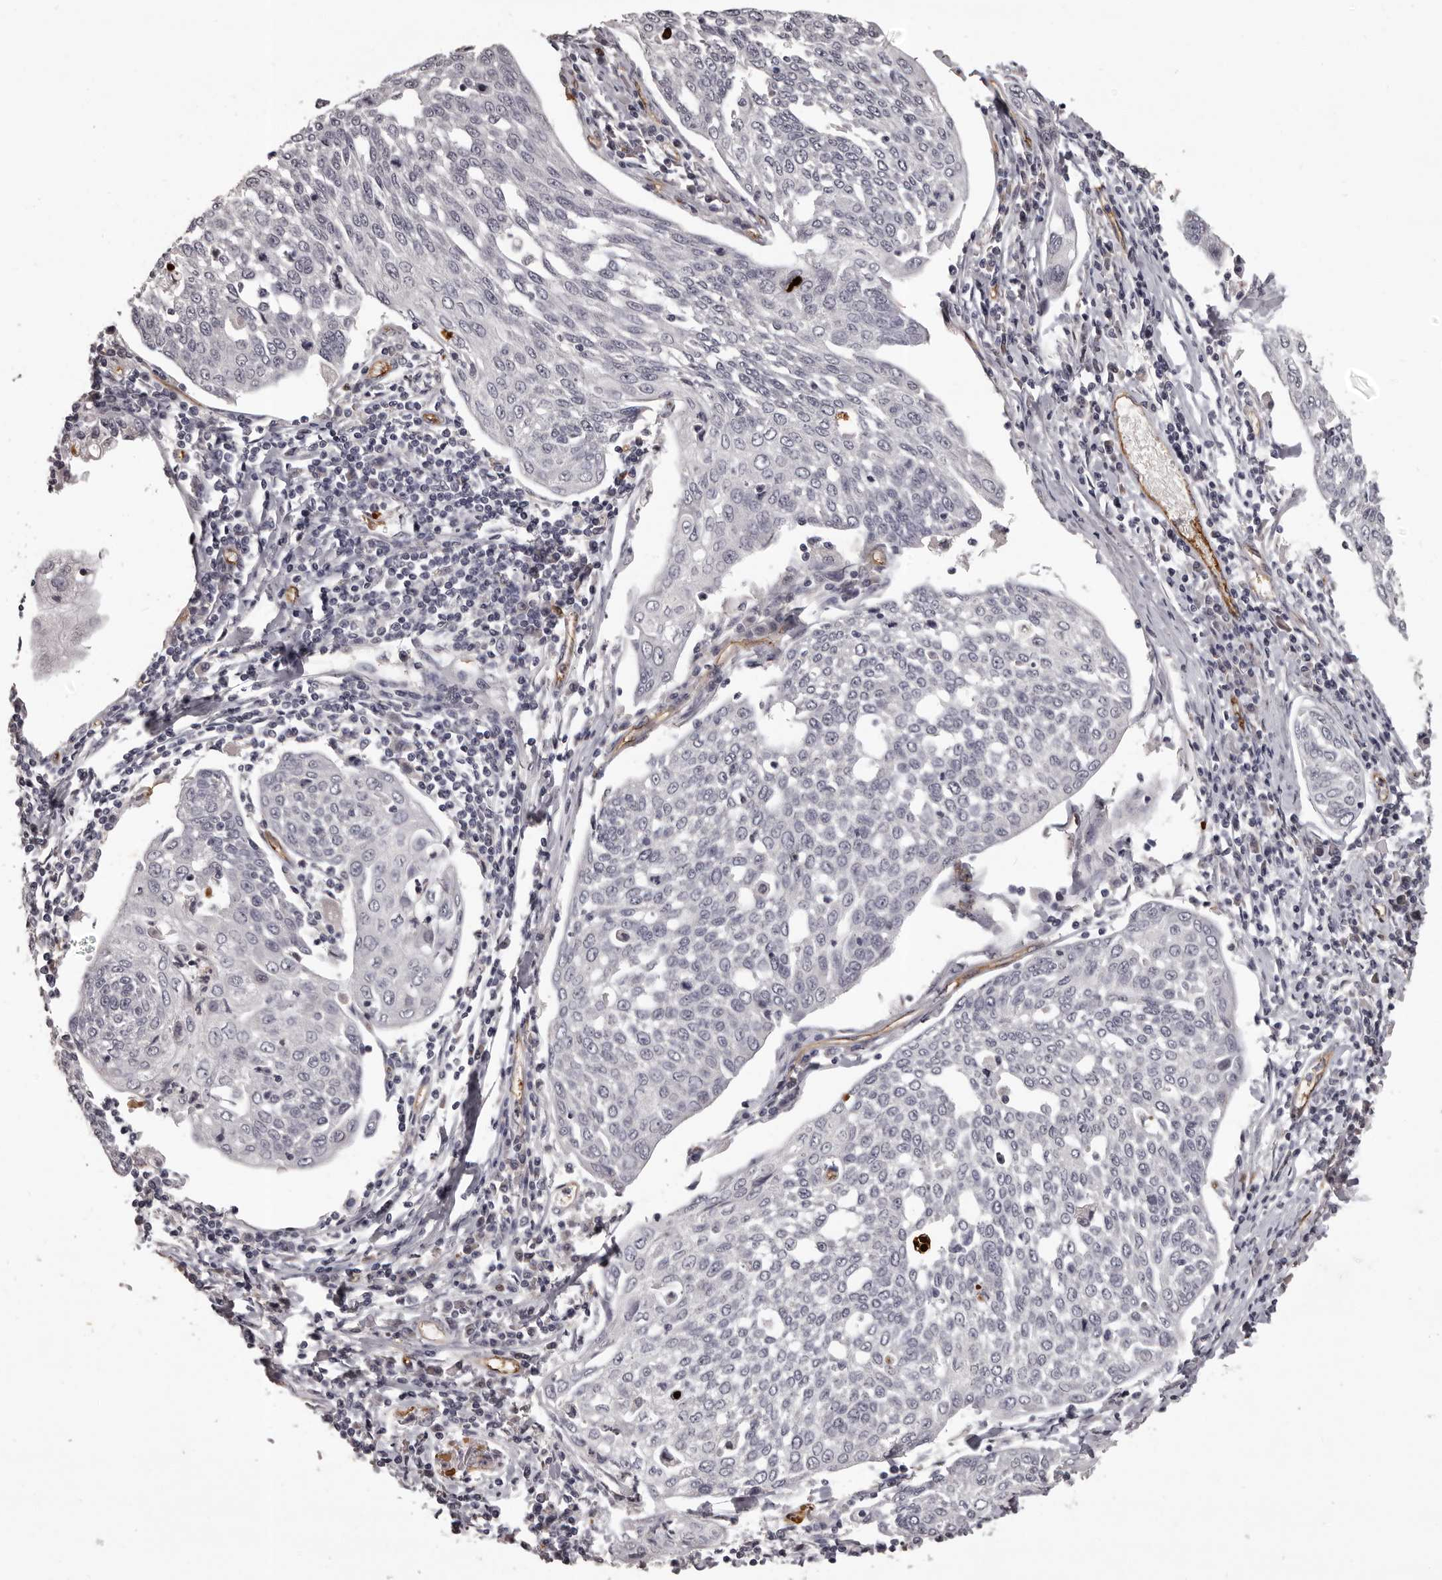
{"staining": {"intensity": "negative", "quantity": "none", "location": "none"}, "tissue": "cervical cancer", "cell_type": "Tumor cells", "image_type": "cancer", "snomed": [{"axis": "morphology", "description": "Squamous cell carcinoma, NOS"}, {"axis": "topography", "description": "Cervix"}], "caption": "Immunohistochemistry (IHC) of cervical squamous cell carcinoma demonstrates no staining in tumor cells.", "gene": "GPR78", "patient": {"sex": "female", "age": 34}}